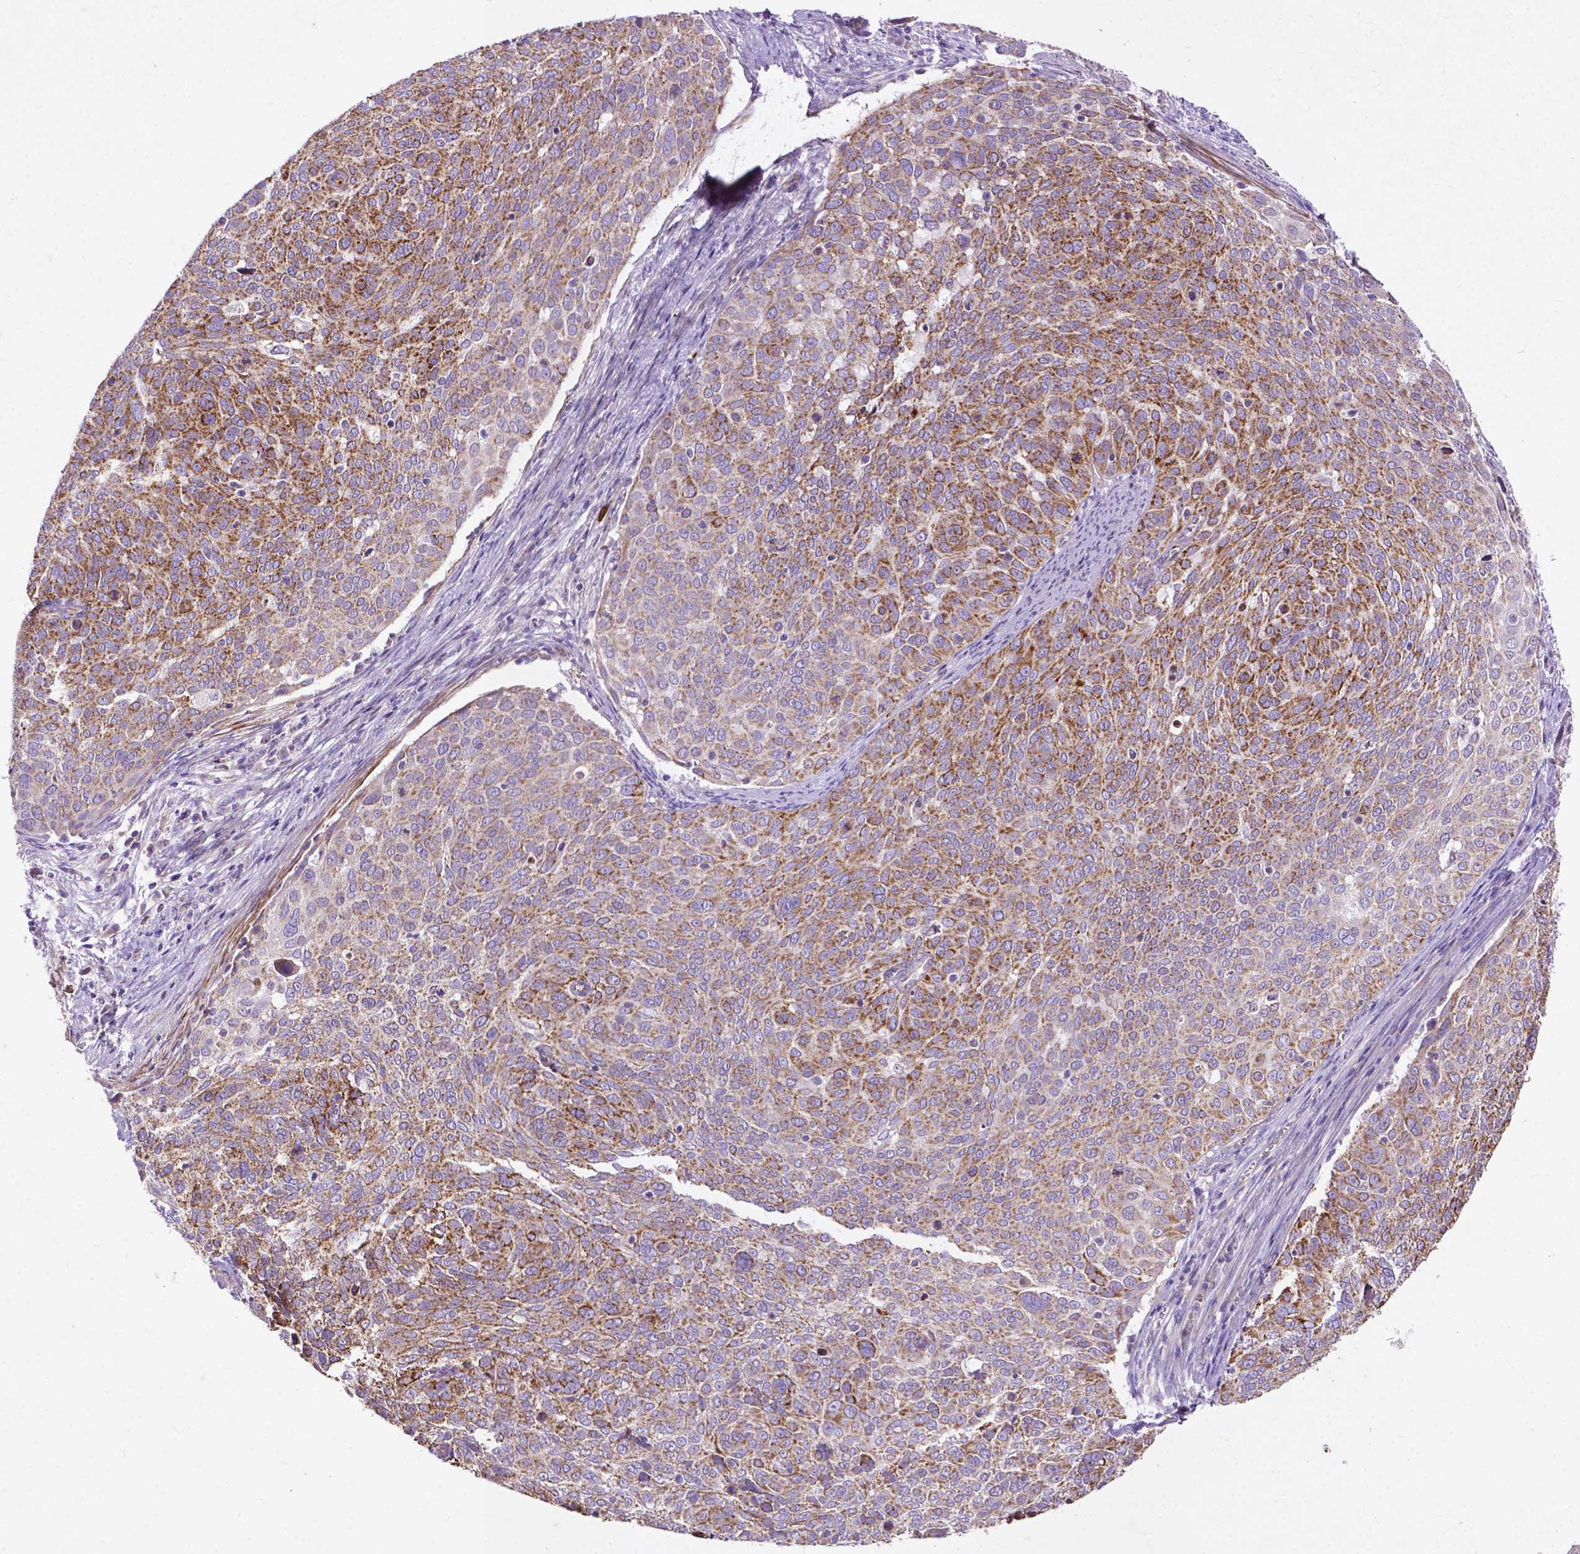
{"staining": {"intensity": "moderate", "quantity": "25%-75%", "location": "cytoplasmic/membranous"}, "tissue": "cervical cancer", "cell_type": "Tumor cells", "image_type": "cancer", "snomed": [{"axis": "morphology", "description": "Squamous cell carcinoma, NOS"}, {"axis": "topography", "description": "Cervix"}], "caption": "Moderate cytoplasmic/membranous positivity is seen in about 25%-75% of tumor cells in squamous cell carcinoma (cervical).", "gene": "THEGL", "patient": {"sex": "female", "age": 39}}